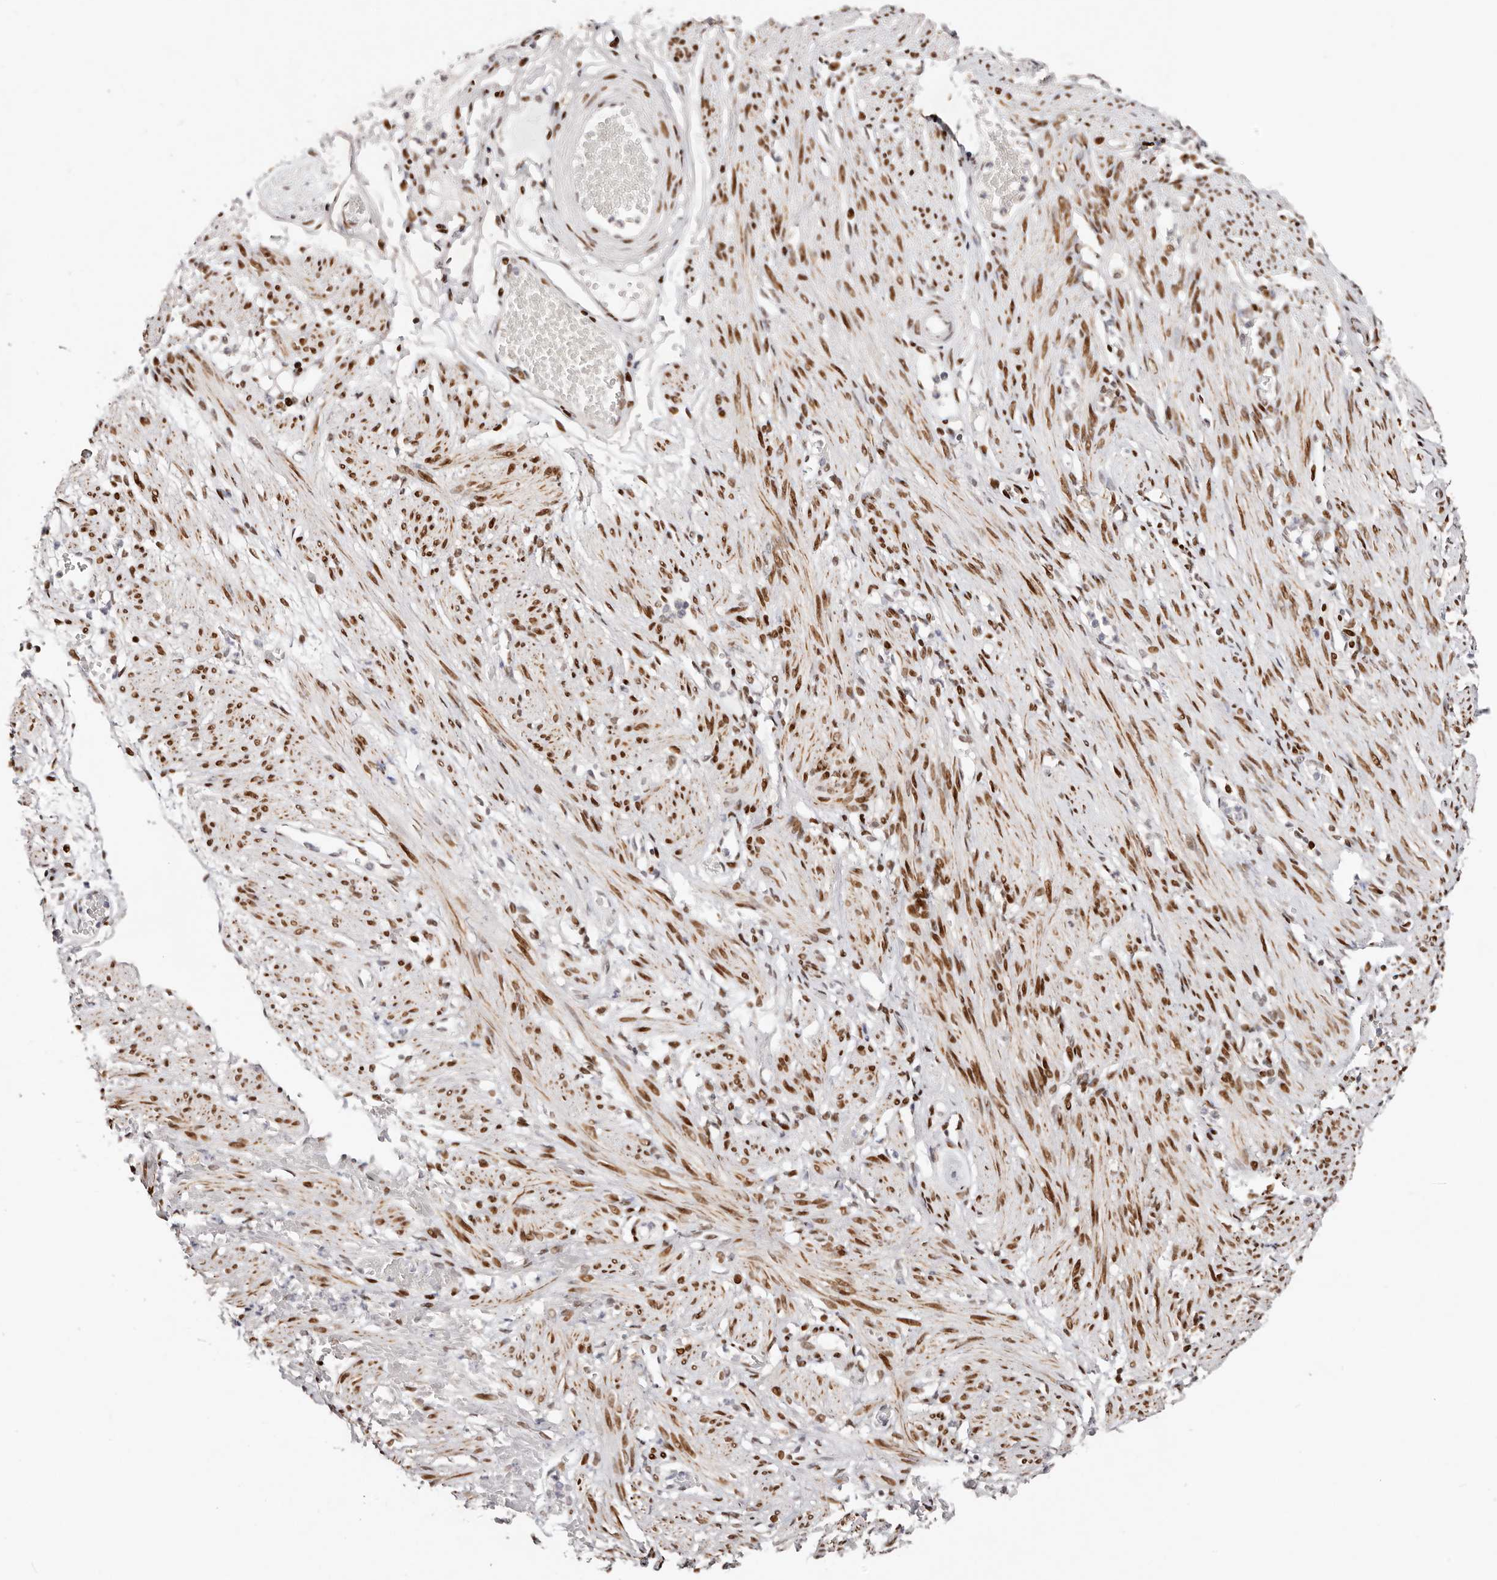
{"staining": {"intensity": "moderate", "quantity": ">75%", "location": "nuclear"}, "tissue": "soft tissue", "cell_type": "Fibroblasts", "image_type": "normal", "snomed": [{"axis": "morphology", "description": "Normal tissue, NOS"}, {"axis": "topography", "description": "Smooth muscle"}, {"axis": "topography", "description": "Peripheral nerve tissue"}], "caption": "Immunohistochemical staining of unremarkable soft tissue shows moderate nuclear protein positivity in about >75% of fibroblasts. The staining was performed using DAB (3,3'-diaminobenzidine), with brown indicating positive protein expression. Nuclei are stained blue with hematoxylin.", "gene": "IQGAP3", "patient": {"sex": "female", "age": 39}}